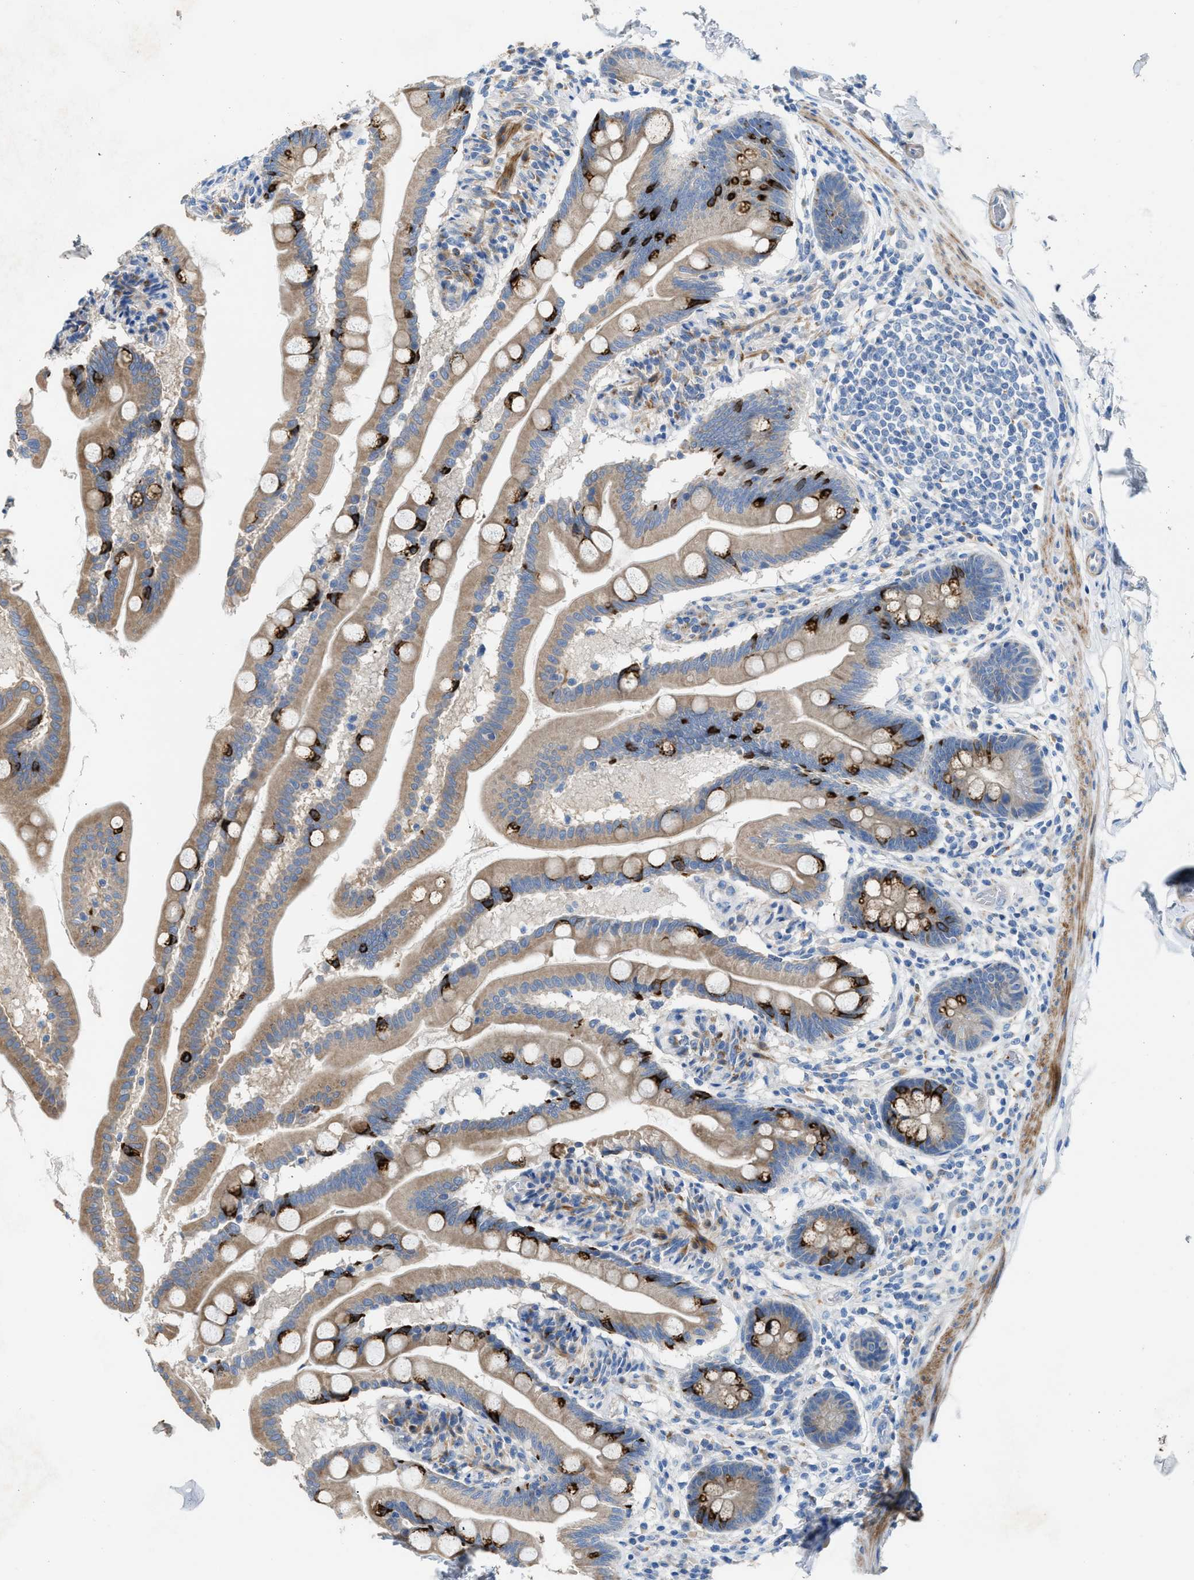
{"staining": {"intensity": "strong", "quantity": "25%-75%", "location": "cytoplasmic/membranous"}, "tissue": "small intestine", "cell_type": "Glandular cells", "image_type": "normal", "snomed": [{"axis": "morphology", "description": "Normal tissue, NOS"}, {"axis": "topography", "description": "Small intestine"}], "caption": "IHC (DAB) staining of unremarkable human small intestine reveals strong cytoplasmic/membranous protein expression in approximately 25%-75% of glandular cells. (DAB IHC with brightfield microscopy, high magnification).", "gene": "AOAH", "patient": {"sex": "female", "age": 56}}